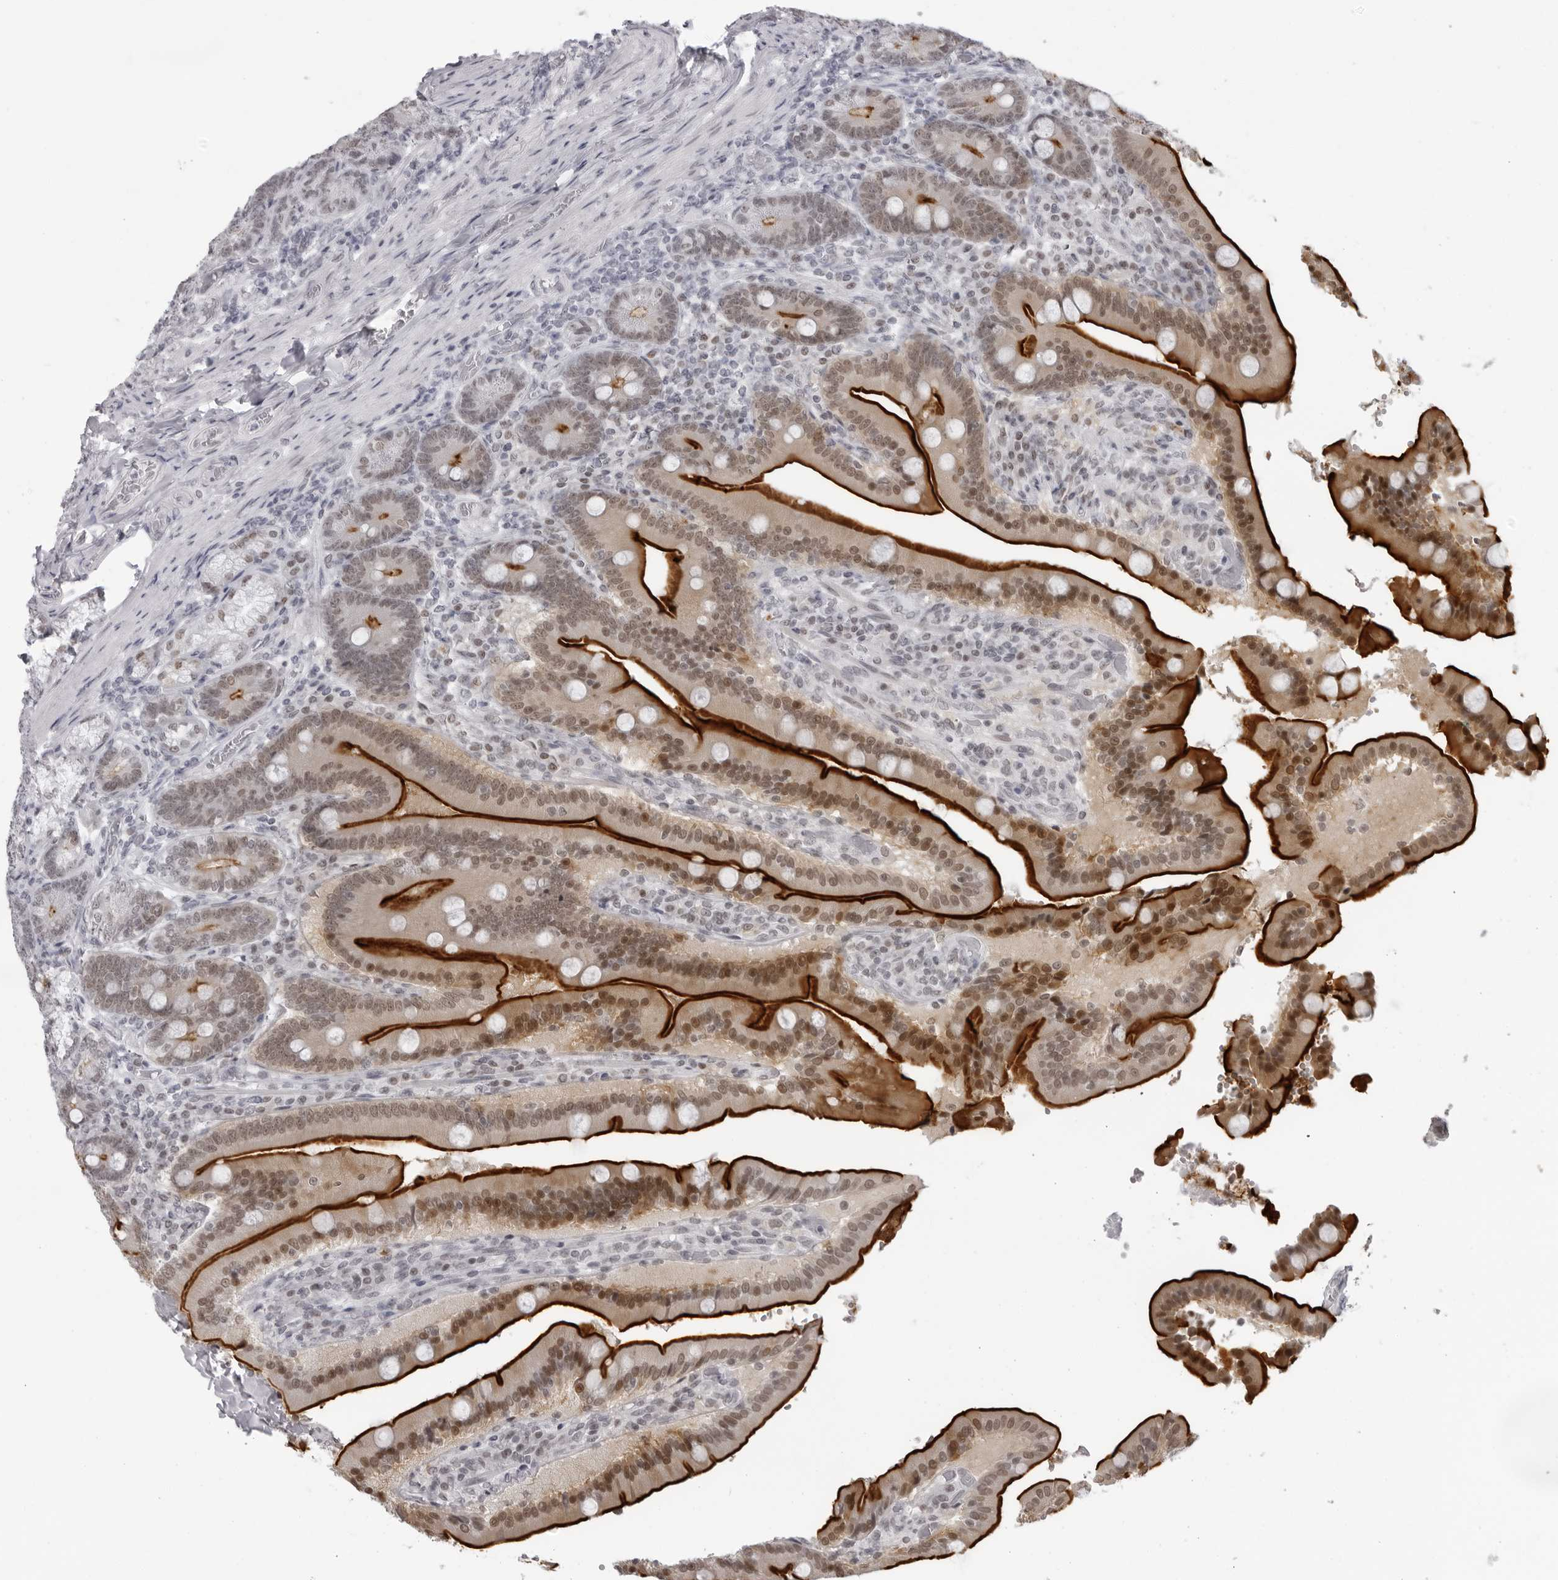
{"staining": {"intensity": "strong", "quantity": ">75%", "location": "cytoplasmic/membranous,nuclear"}, "tissue": "duodenum", "cell_type": "Glandular cells", "image_type": "normal", "snomed": [{"axis": "morphology", "description": "Normal tissue, NOS"}, {"axis": "topography", "description": "Duodenum"}], "caption": "This image demonstrates immunohistochemistry staining of normal human duodenum, with high strong cytoplasmic/membranous,nuclear staining in about >75% of glandular cells.", "gene": "ESPN", "patient": {"sex": "female", "age": 62}}